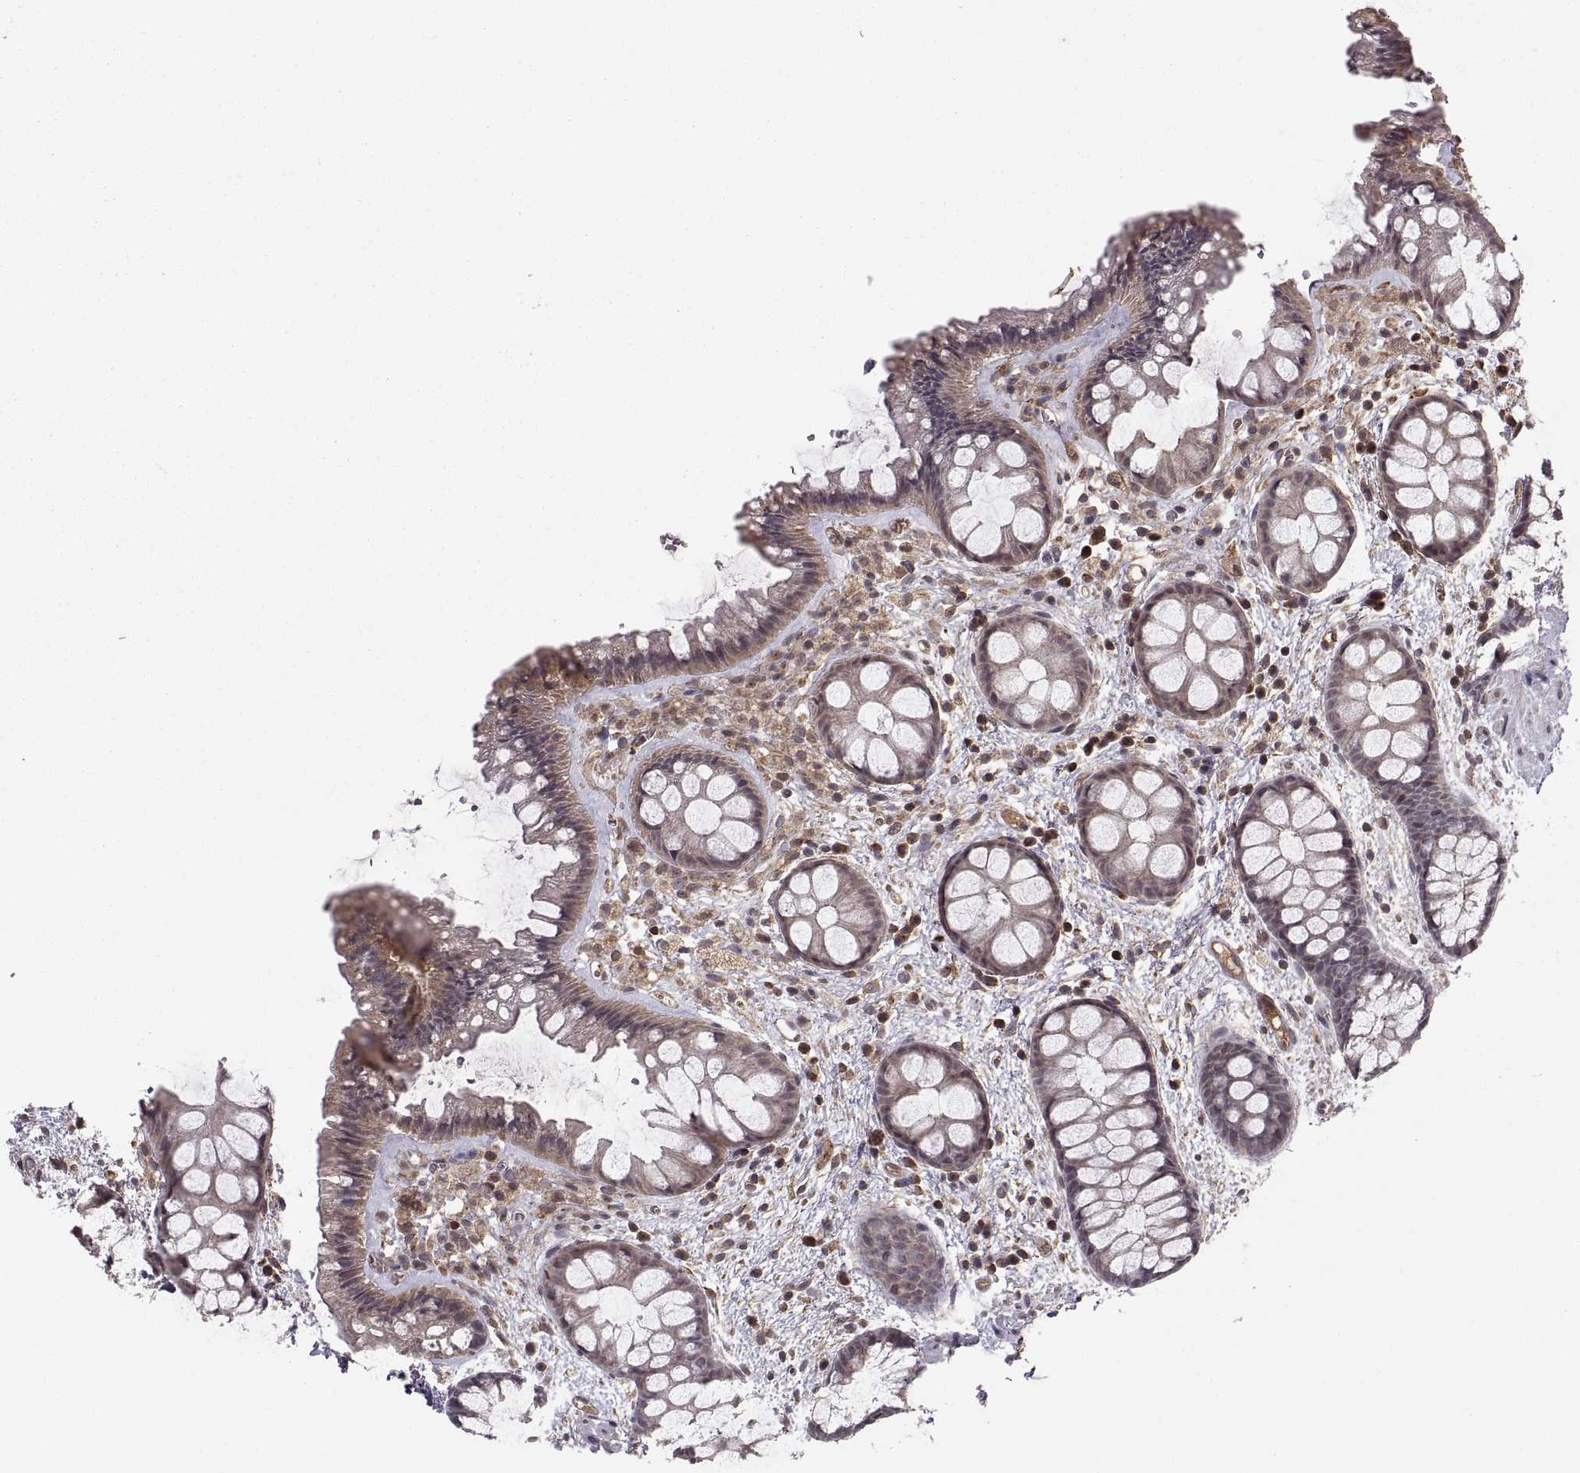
{"staining": {"intensity": "moderate", "quantity": "<25%", "location": "cytoplasmic/membranous,nuclear"}, "tissue": "rectum", "cell_type": "Glandular cells", "image_type": "normal", "snomed": [{"axis": "morphology", "description": "Normal tissue, NOS"}, {"axis": "topography", "description": "Rectum"}], "caption": "A high-resolution photomicrograph shows IHC staining of unremarkable rectum, which displays moderate cytoplasmic/membranous,nuclear staining in approximately <25% of glandular cells.", "gene": "ABL2", "patient": {"sex": "female", "age": 62}}